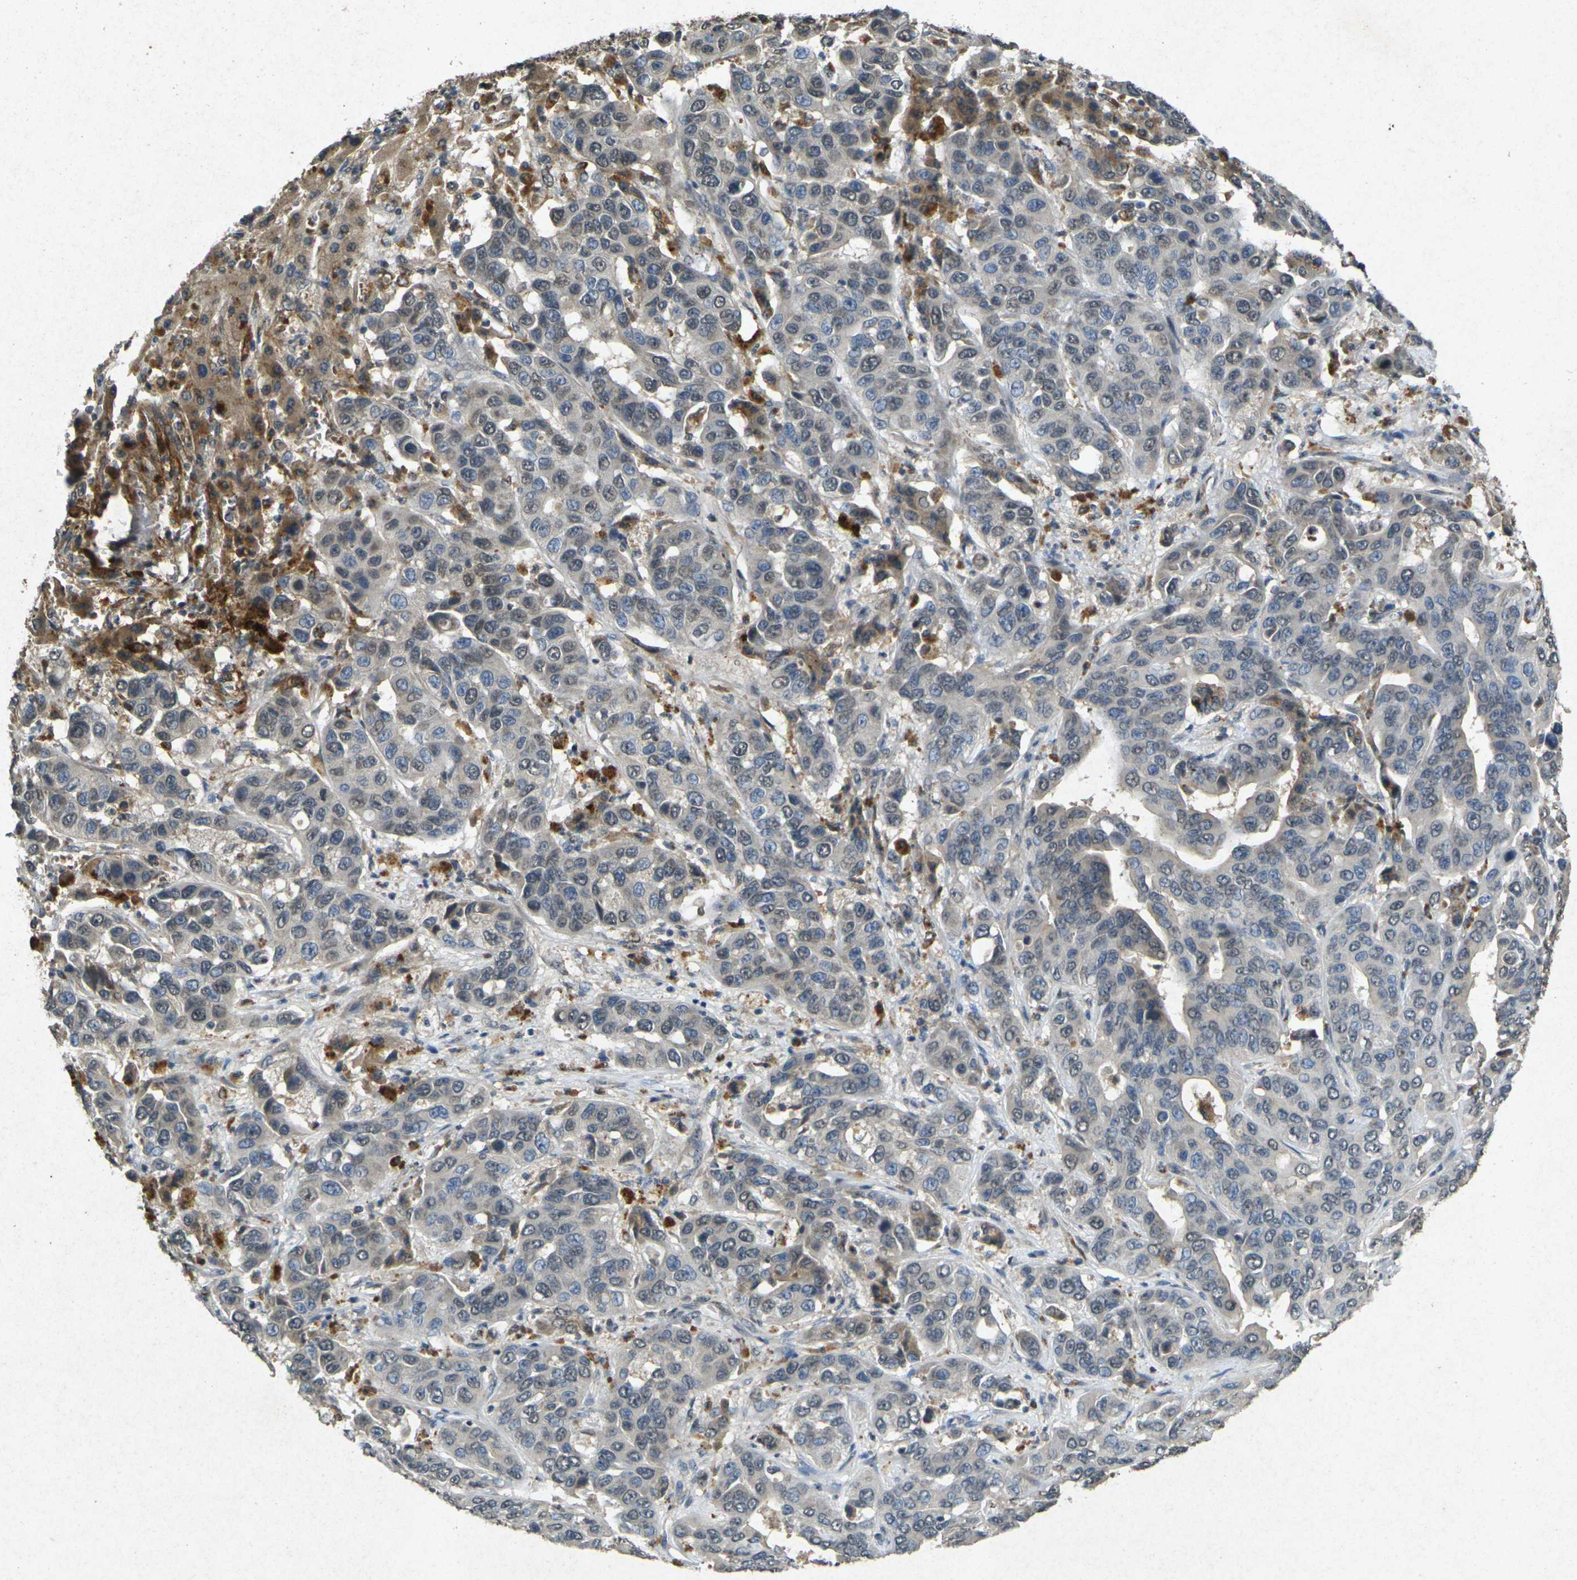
{"staining": {"intensity": "weak", "quantity": "25%-75%", "location": "cytoplasmic/membranous"}, "tissue": "liver cancer", "cell_type": "Tumor cells", "image_type": "cancer", "snomed": [{"axis": "morphology", "description": "Cholangiocarcinoma"}, {"axis": "topography", "description": "Liver"}], "caption": "Protein positivity by immunohistochemistry displays weak cytoplasmic/membranous expression in approximately 25%-75% of tumor cells in liver cancer (cholangiocarcinoma).", "gene": "RGMA", "patient": {"sex": "female", "age": 52}}